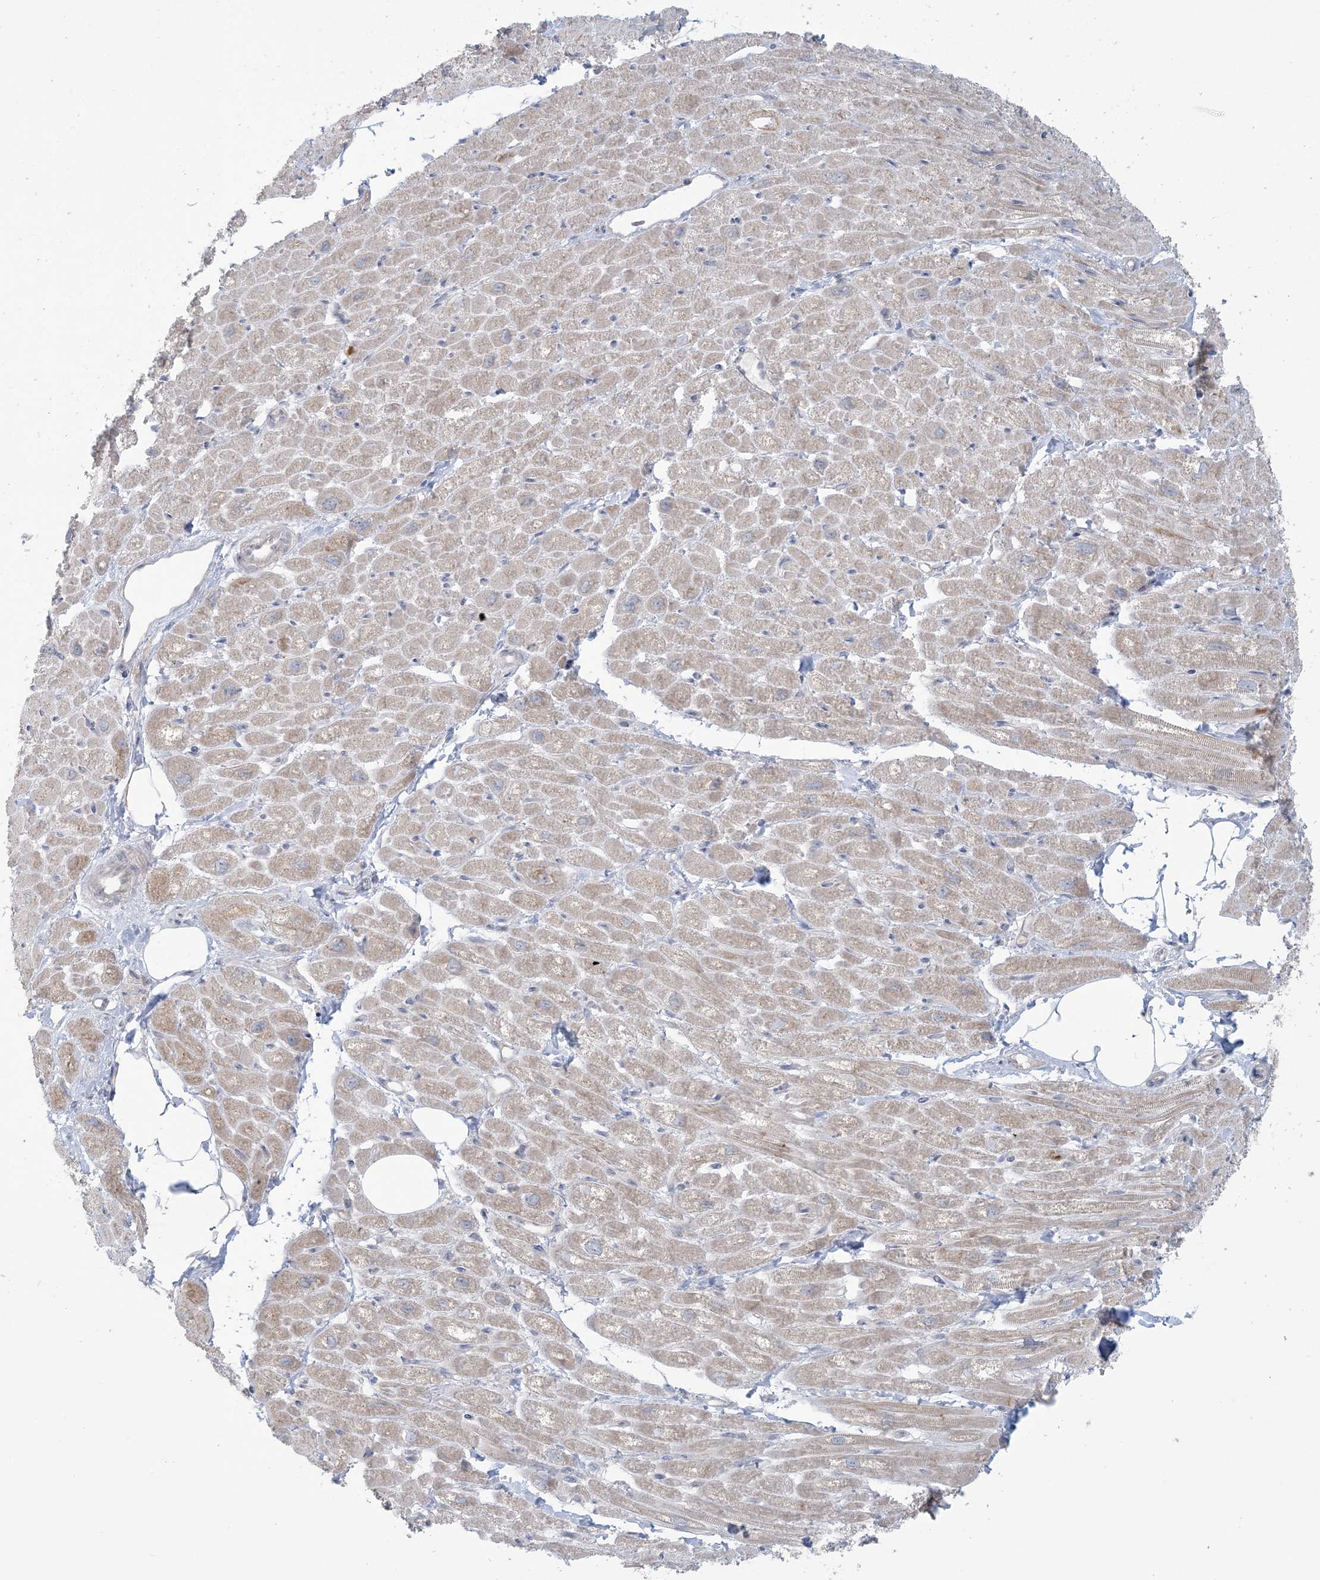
{"staining": {"intensity": "weak", "quantity": "25%-75%", "location": "cytoplasmic/membranous"}, "tissue": "heart muscle", "cell_type": "Cardiomyocytes", "image_type": "normal", "snomed": [{"axis": "morphology", "description": "Normal tissue, NOS"}, {"axis": "topography", "description": "Heart"}], "caption": "This is a histology image of IHC staining of normal heart muscle, which shows weak expression in the cytoplasmic/membranous of cardiomyocytes.", "gene": "NRBP2", "patient": {"sex": "male", "age": 50}}